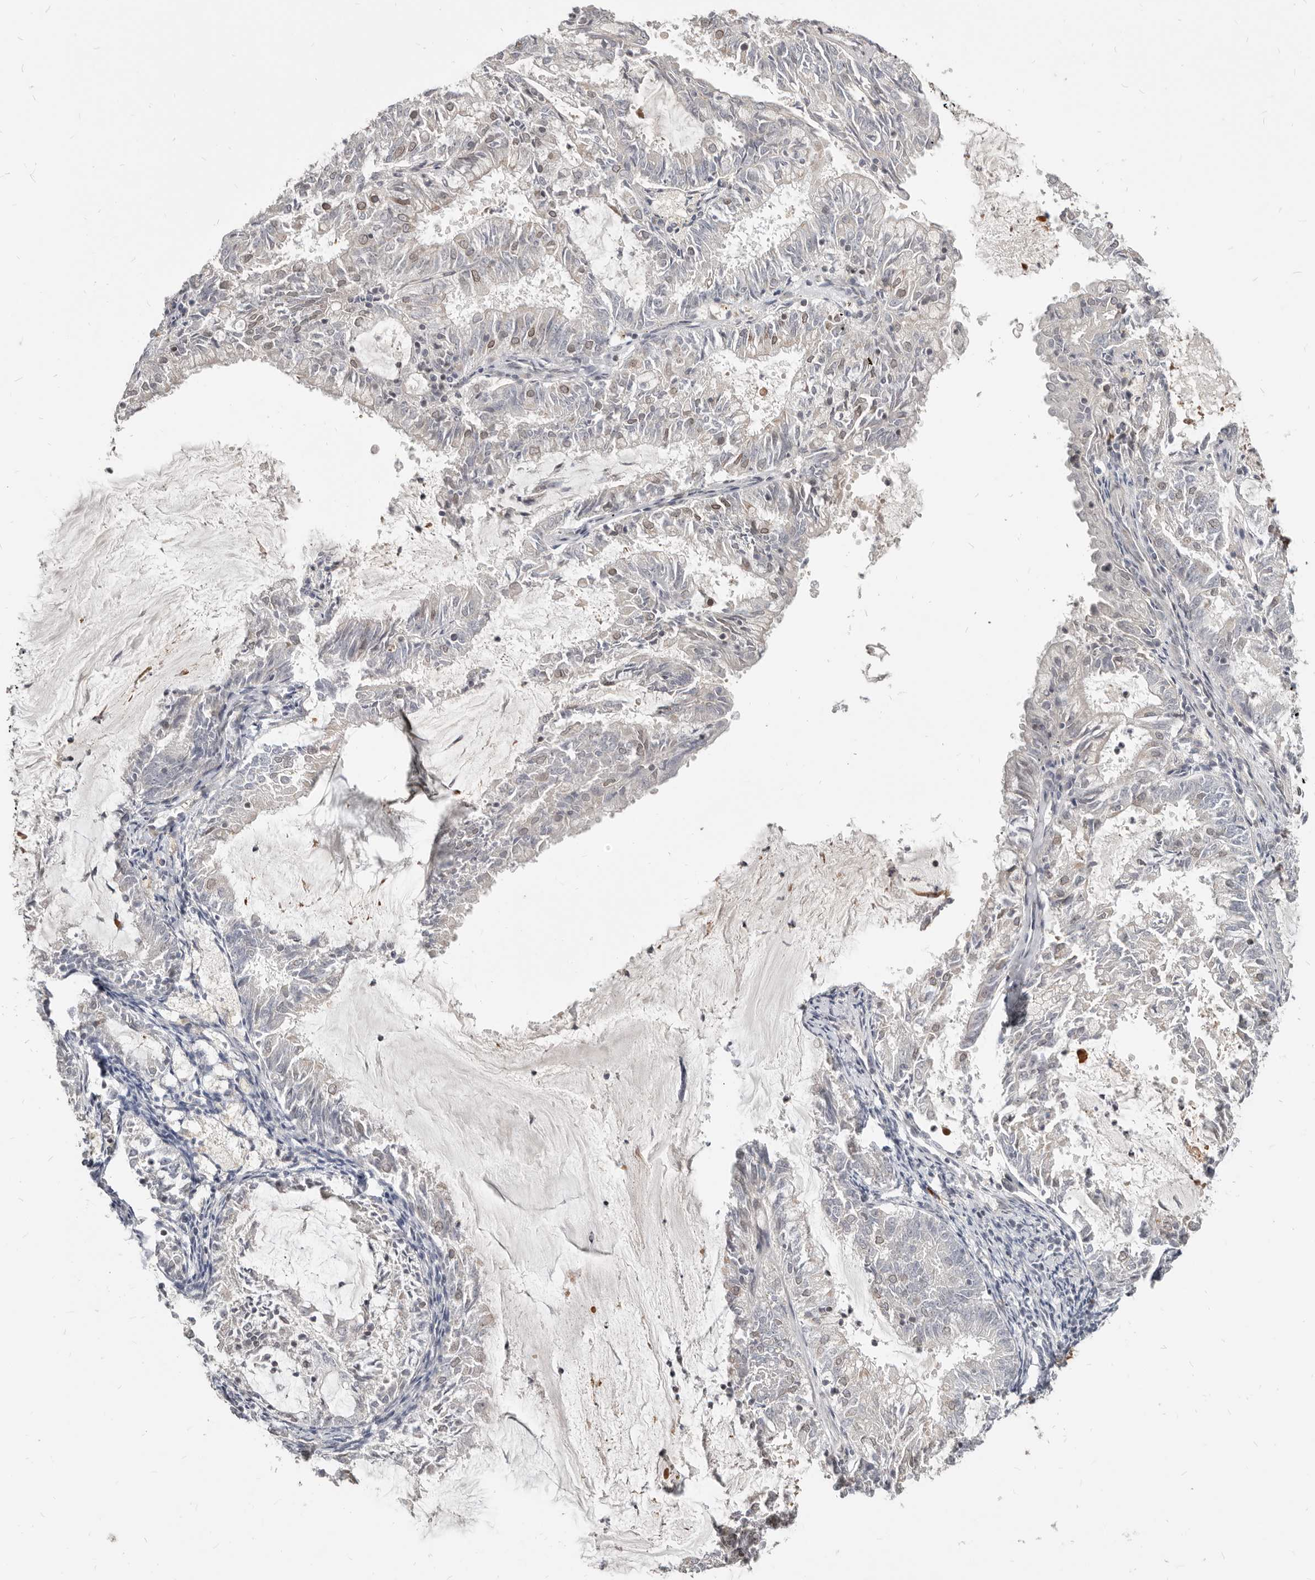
{"staining": {"intensity": "negative", "quantity": "none", "location": "none"}, "tissue": "endometrial cancer", "cell_type": "Tumor cells", "image_type": "cancer", "snomed": [{"axis": "morphology", "description": "Adenocarcinoma, NOS"}, {"axis": "topography", "description": "Endometrium"}], "caption": "Immunohistochemistry (IHC) of endometrial adenocarcinoma exhibits no staining in tumor cells.", "gene": "NUP153", "patient": {"sex": "female", "age": 57}}